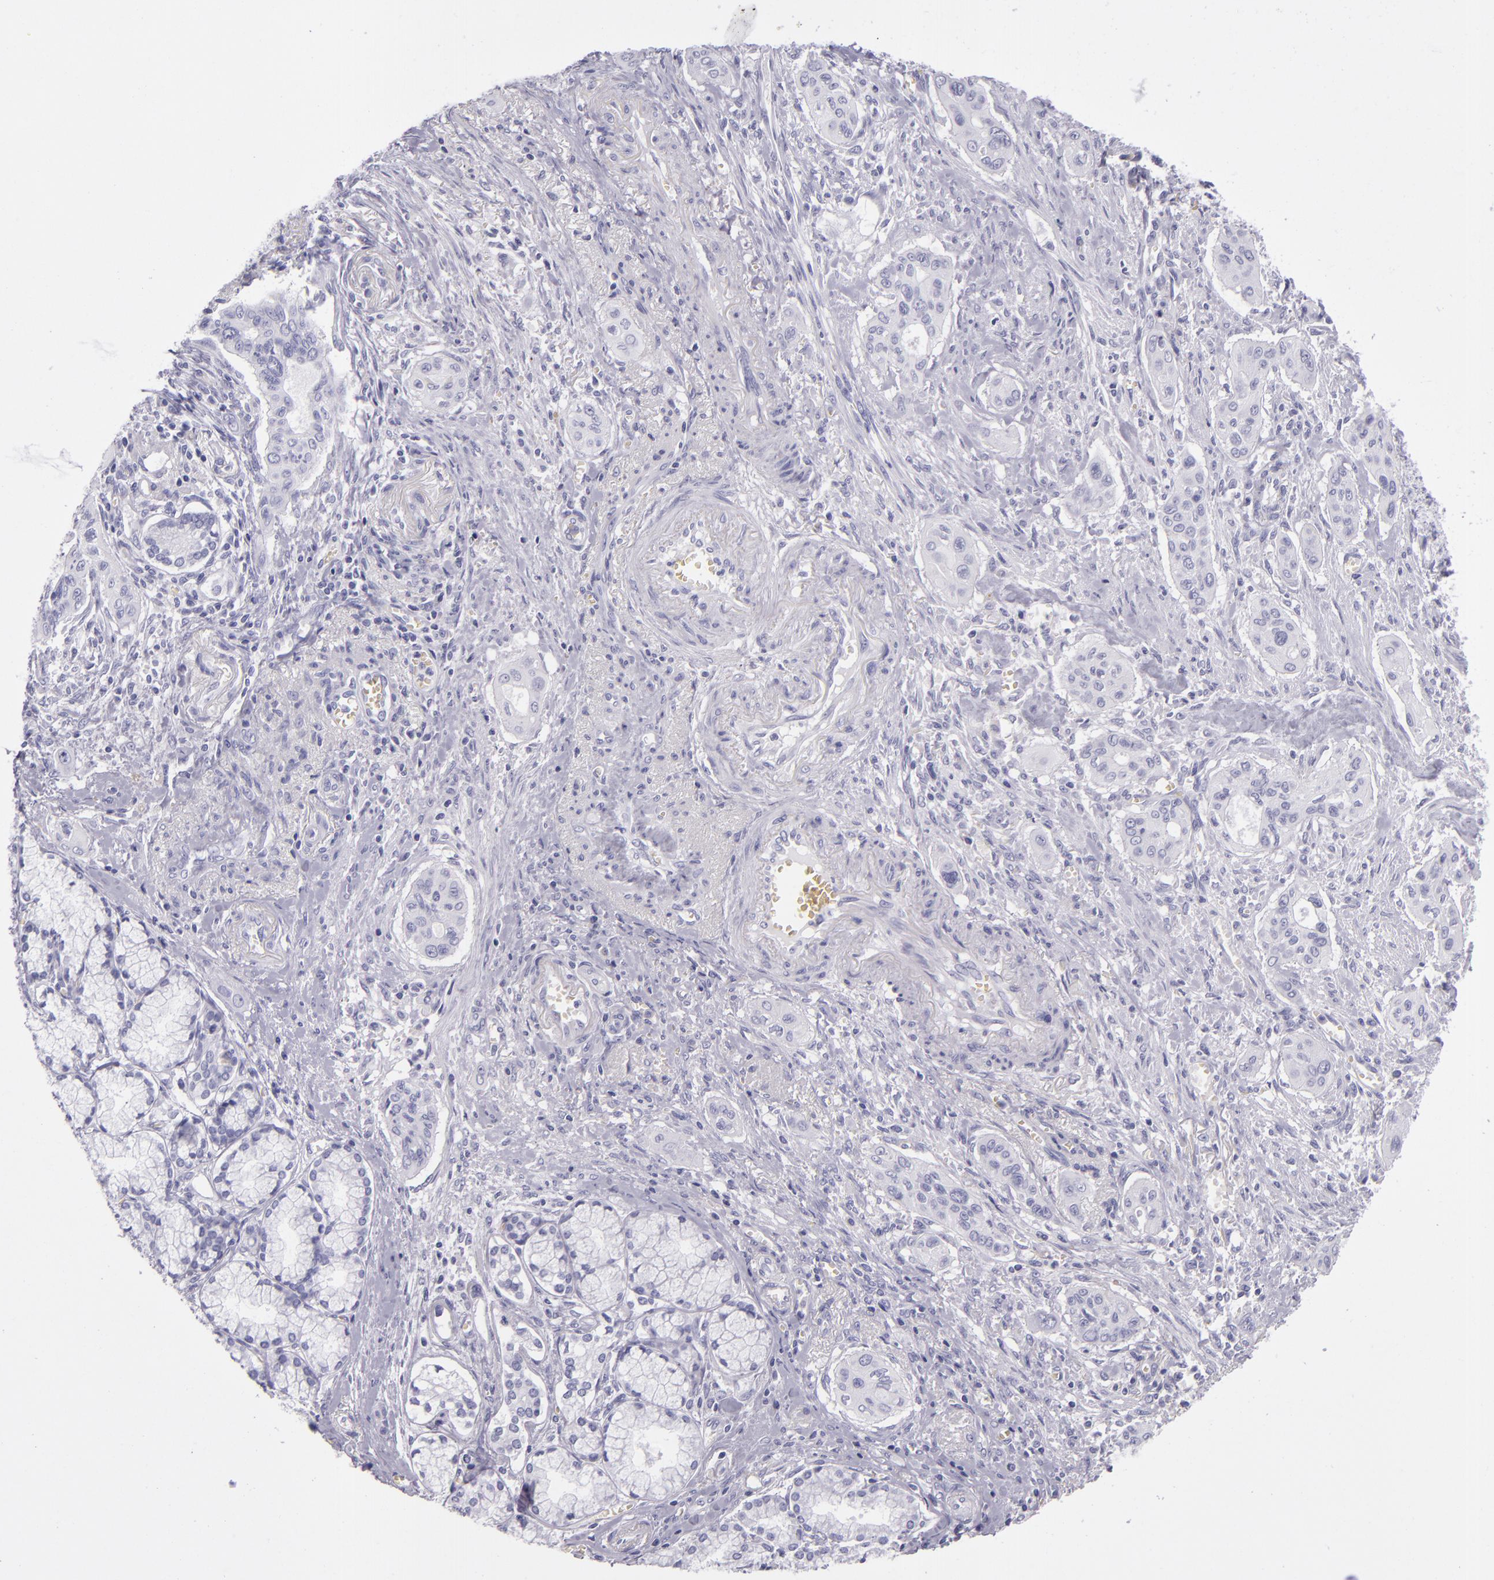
{"staining": {"intensity": "negative", "quantity": "none", "location": "none"}, "tissue": "pancreatic cancer", "cell_type": "Tumor cells", "image_type": "cancer", "snomed": [{"axis": "morphology", "description": "Adenocarcinoma, NOS"}, {"axis": "topography", "description": "Pancreas"}], "caption": "This is a photomicrograph of immunohistochemistry (IHC) staining of pancreatic cancer, which shows no staining in tumor cells.", "gene": "CR2", "patient": {"sex": "male", "age": 77}}